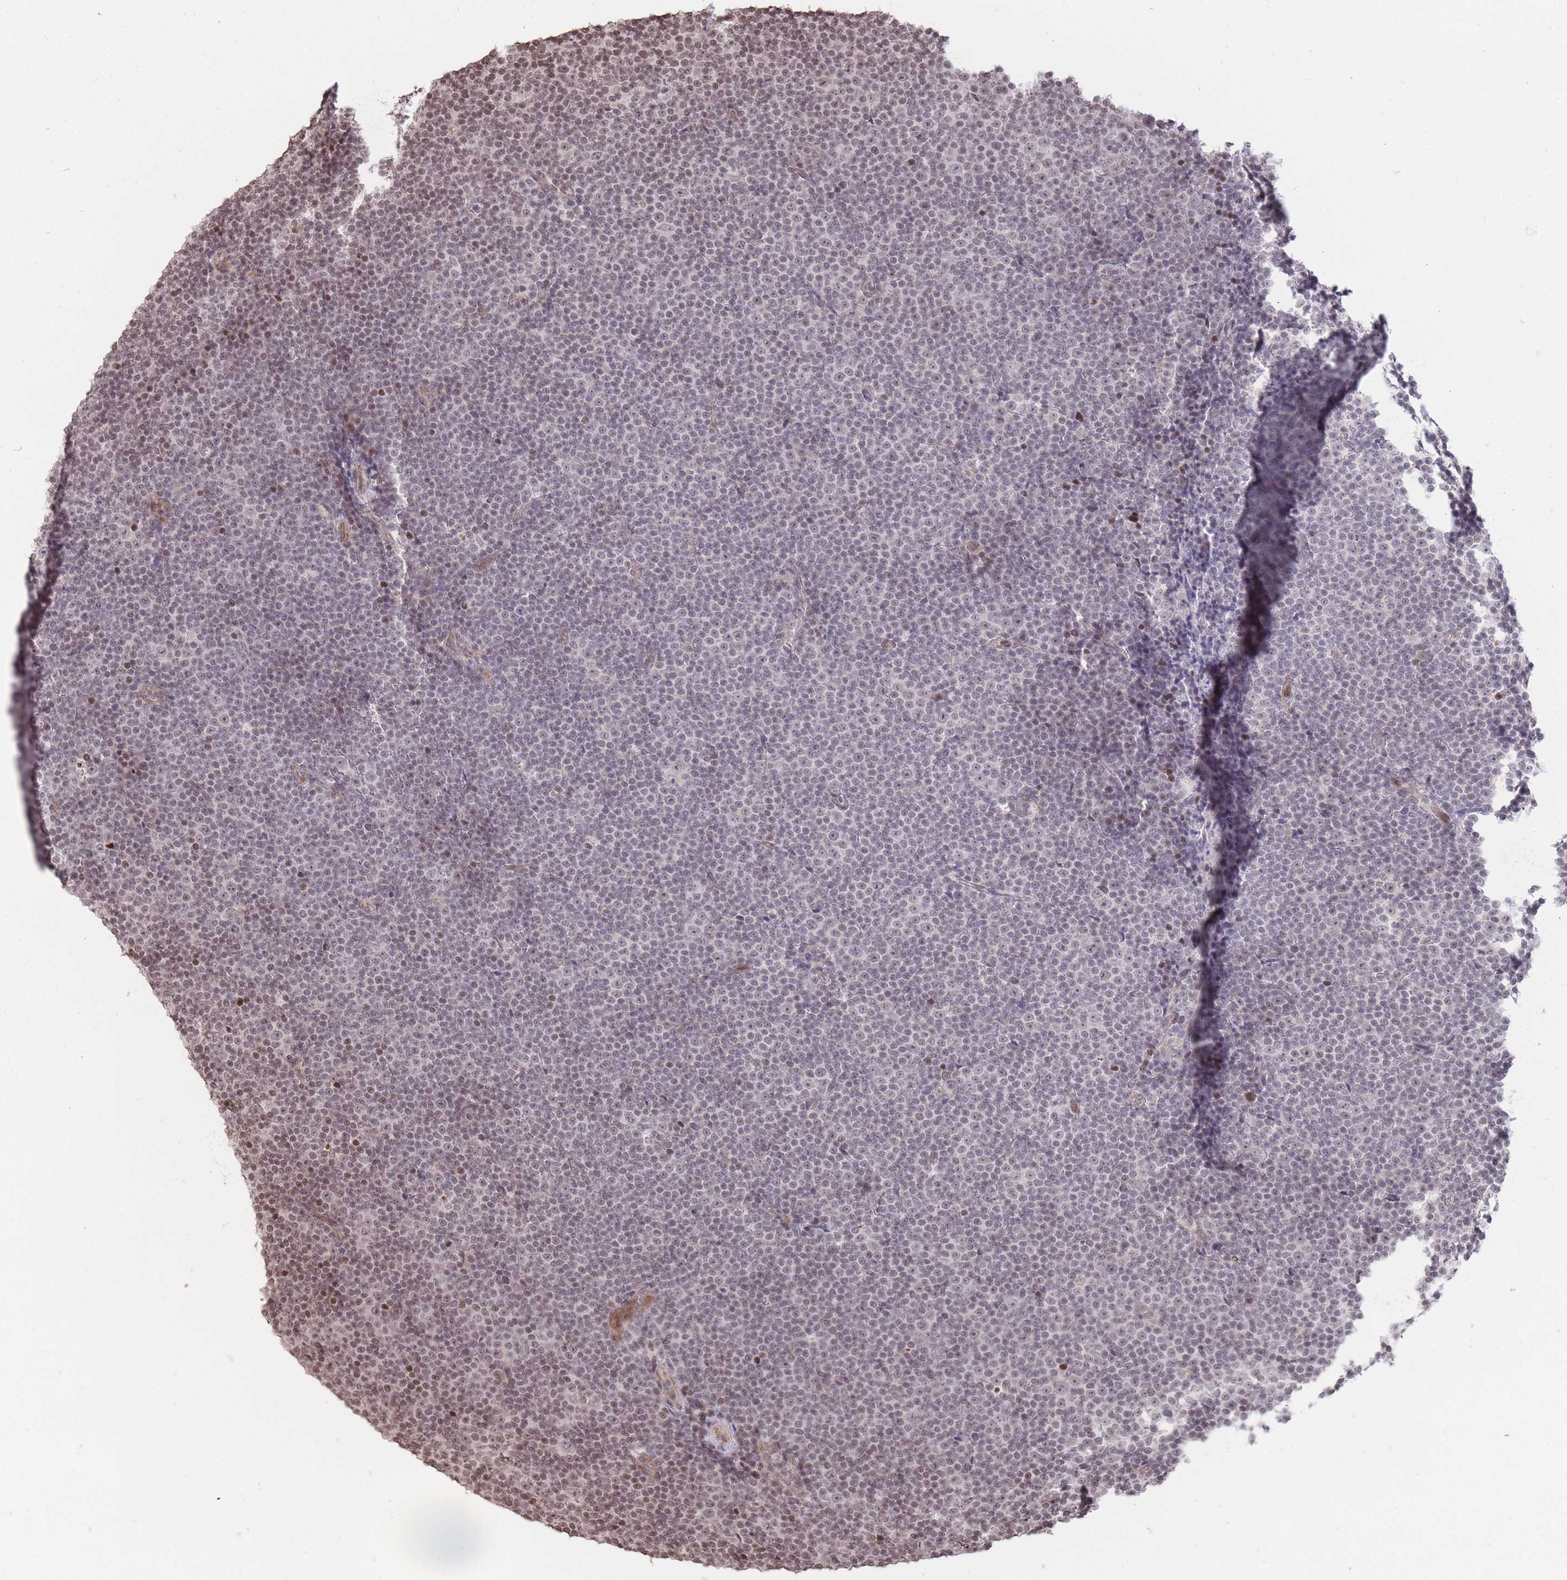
{"staining": {"intensity": "weak", "quantity": "25%-75%", "location": "nuclear"}, "tissue": "lymphoma", "cell_type": "Tumor cells", "image_type": "cancer", "snomed": [{"axis": "morphology", "description": "Malignant lymphoma, non-Hodgkin's type, Low grade"}, {"axis": "topography", "description": "Lymph node"}], "caption": "A photomicrograph of human low-grade malignant lymphoma, non-Hodgkin's type stained for a protein shows weak nuclear brown staining in tumor cells. The protein of interest is stained brown, and the nuclei are stained in blue (DAB (3,3'-diaminobenzidine) IHC with brightfield microscopy, high magnification).", "gene": "SHISAL1", "patient": {"sex": "female", "age": 67}}